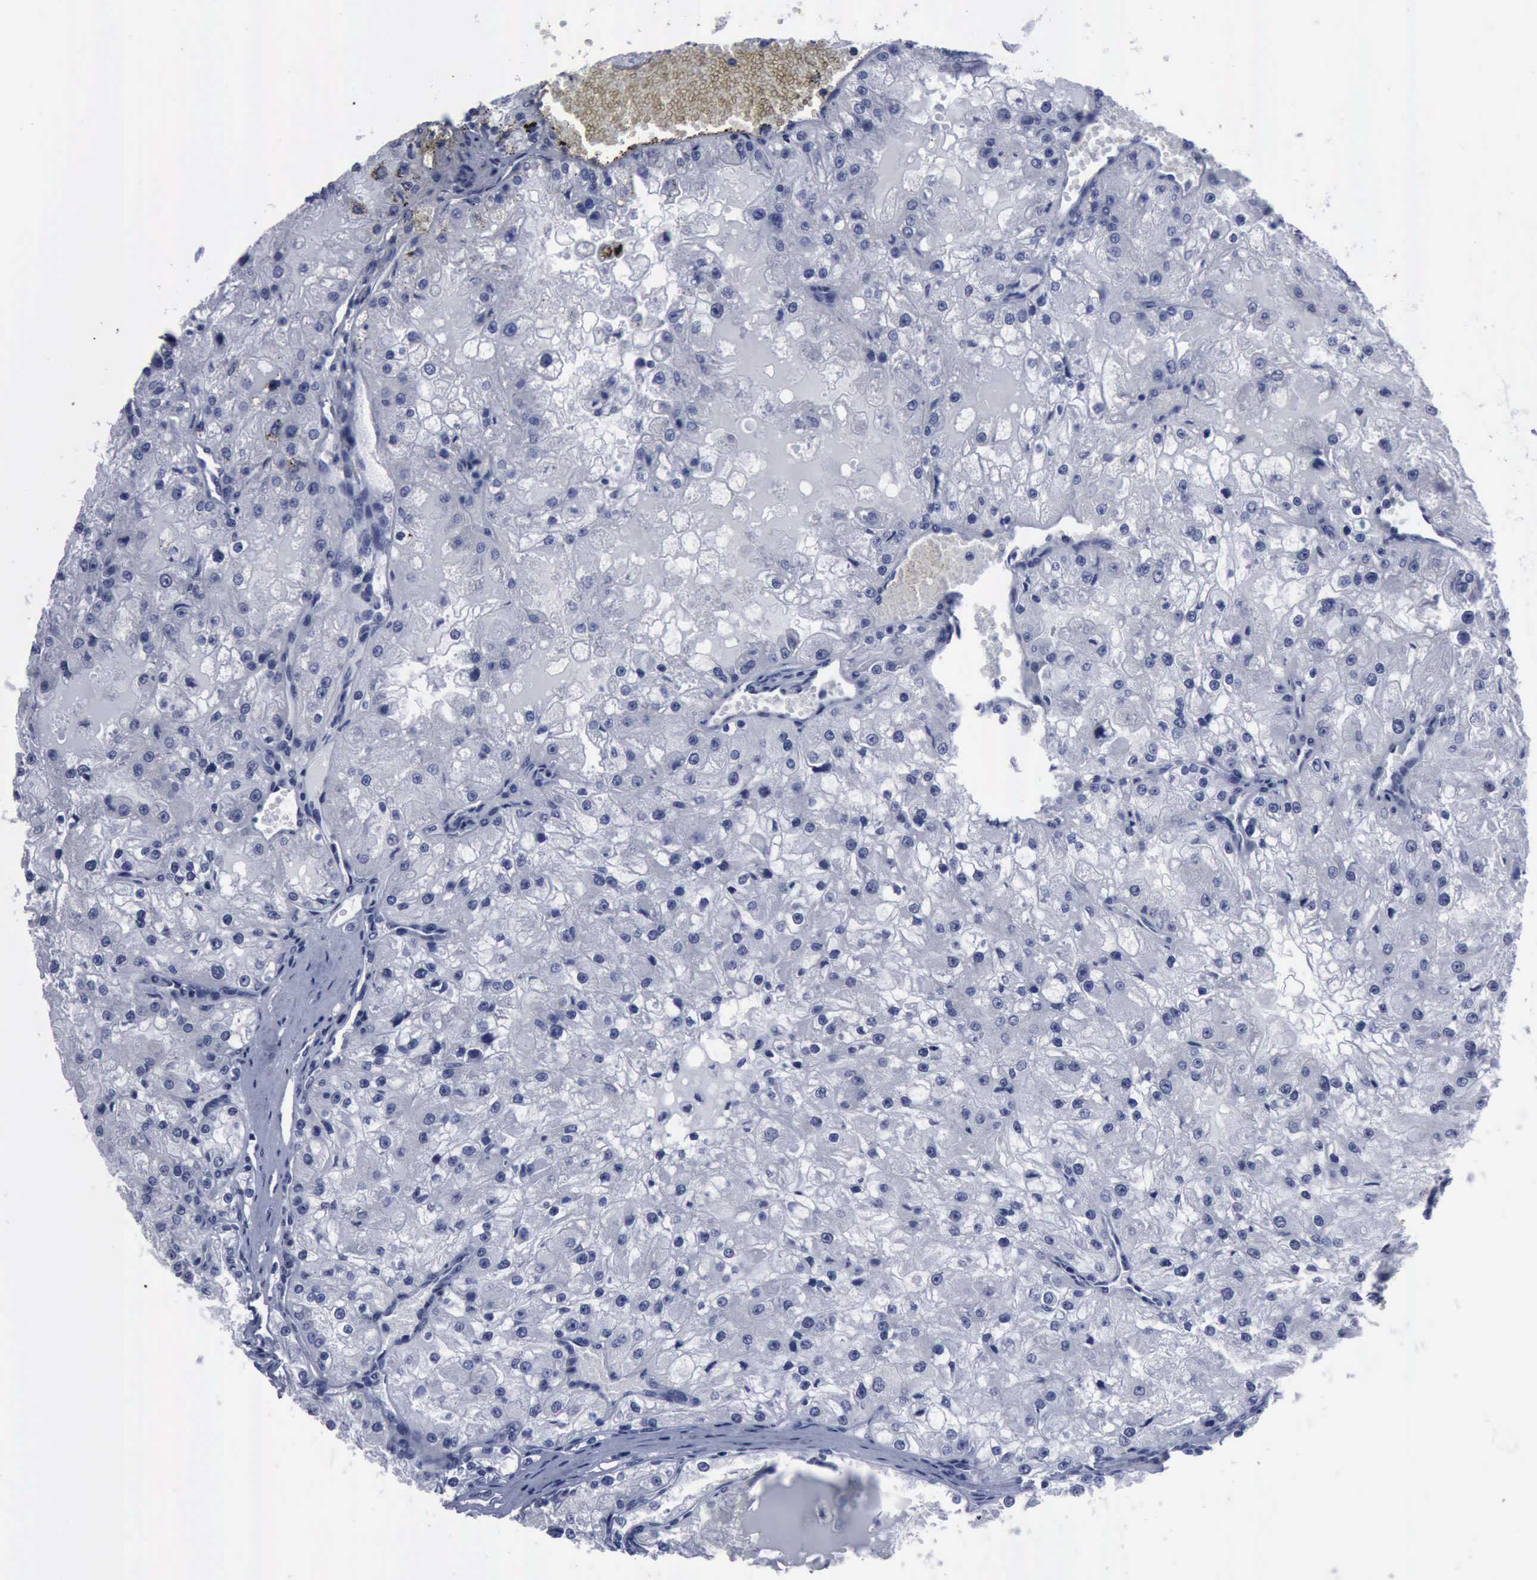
{"staining": {"intensity": "negative", "quantity": "none", "location": "none"}, "tissue": "renal cancer", "cell_type": "Tumor cells", "image_type": "cancer", "snomed": [{"axis": "morphology", "description": "Adenocarcinoma, NOS"}, {"axis": "topography", "description": "Kidney"}], "caption": "DAB immunohistochemical staining of human renal cancer (adenocarcinoma) reveals no significant positivity in tumor cells.", "gene": "BRD1", "patient": {"sex": "female", "age": 74}}